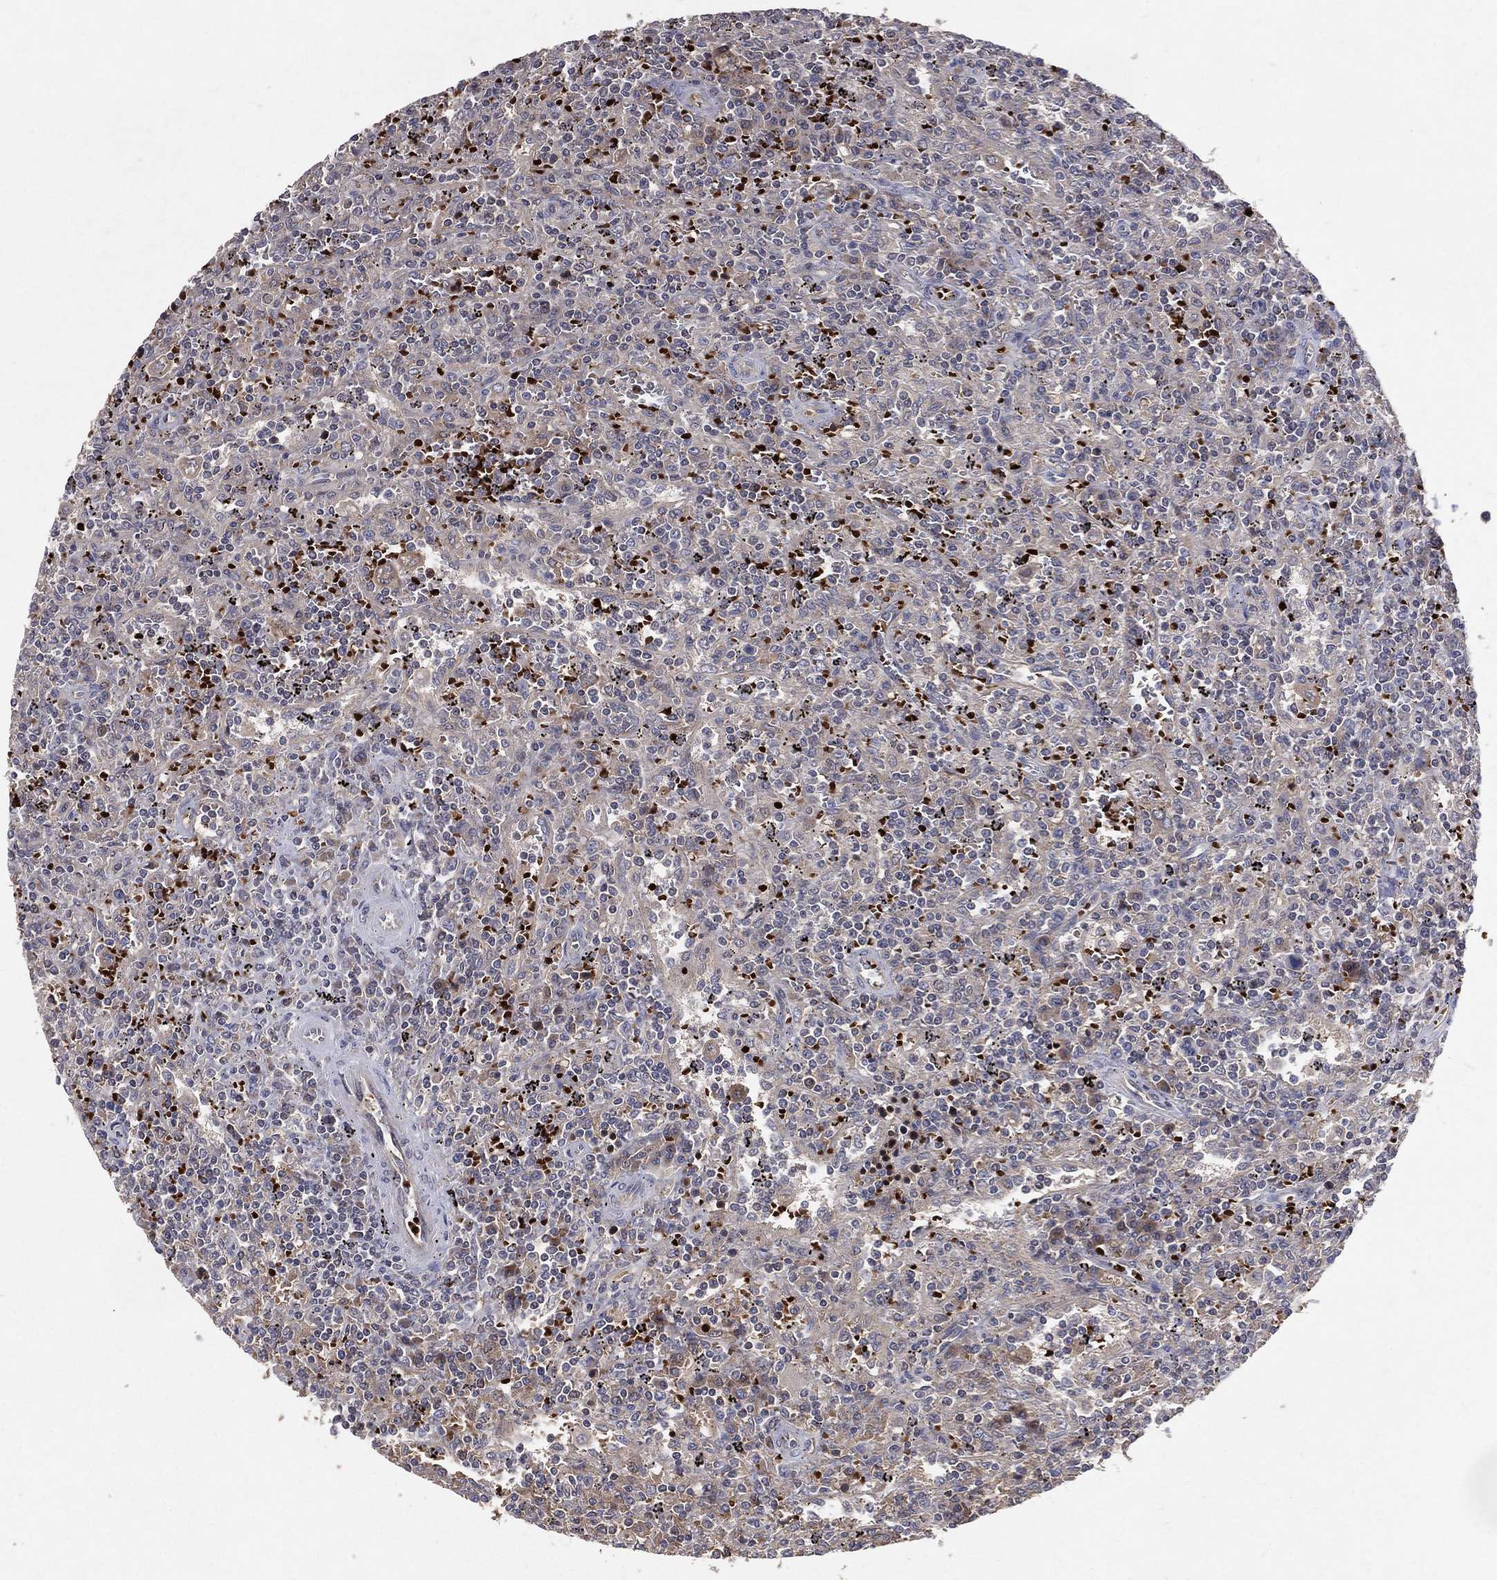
{"staining": {"intensity": "strong", "quantity": "<25%", "location": "nuclear"}, "tissue": "lymphoma", "cell_type": "Tumor cells", "image_type": "cancer", "snomed": [{"axis": "morphology", "description": "Malignant lymphoma, non-Hodgkin's type, Low grade"}, {"axis": "topography", "description": "Spleen"}], "caption": "Strong nuclear protein expression is appreciated in about <25% of tumor cells in lymphoma.", "gene": "DNAH7", "patient": {"sex": "male", "age": 62}}